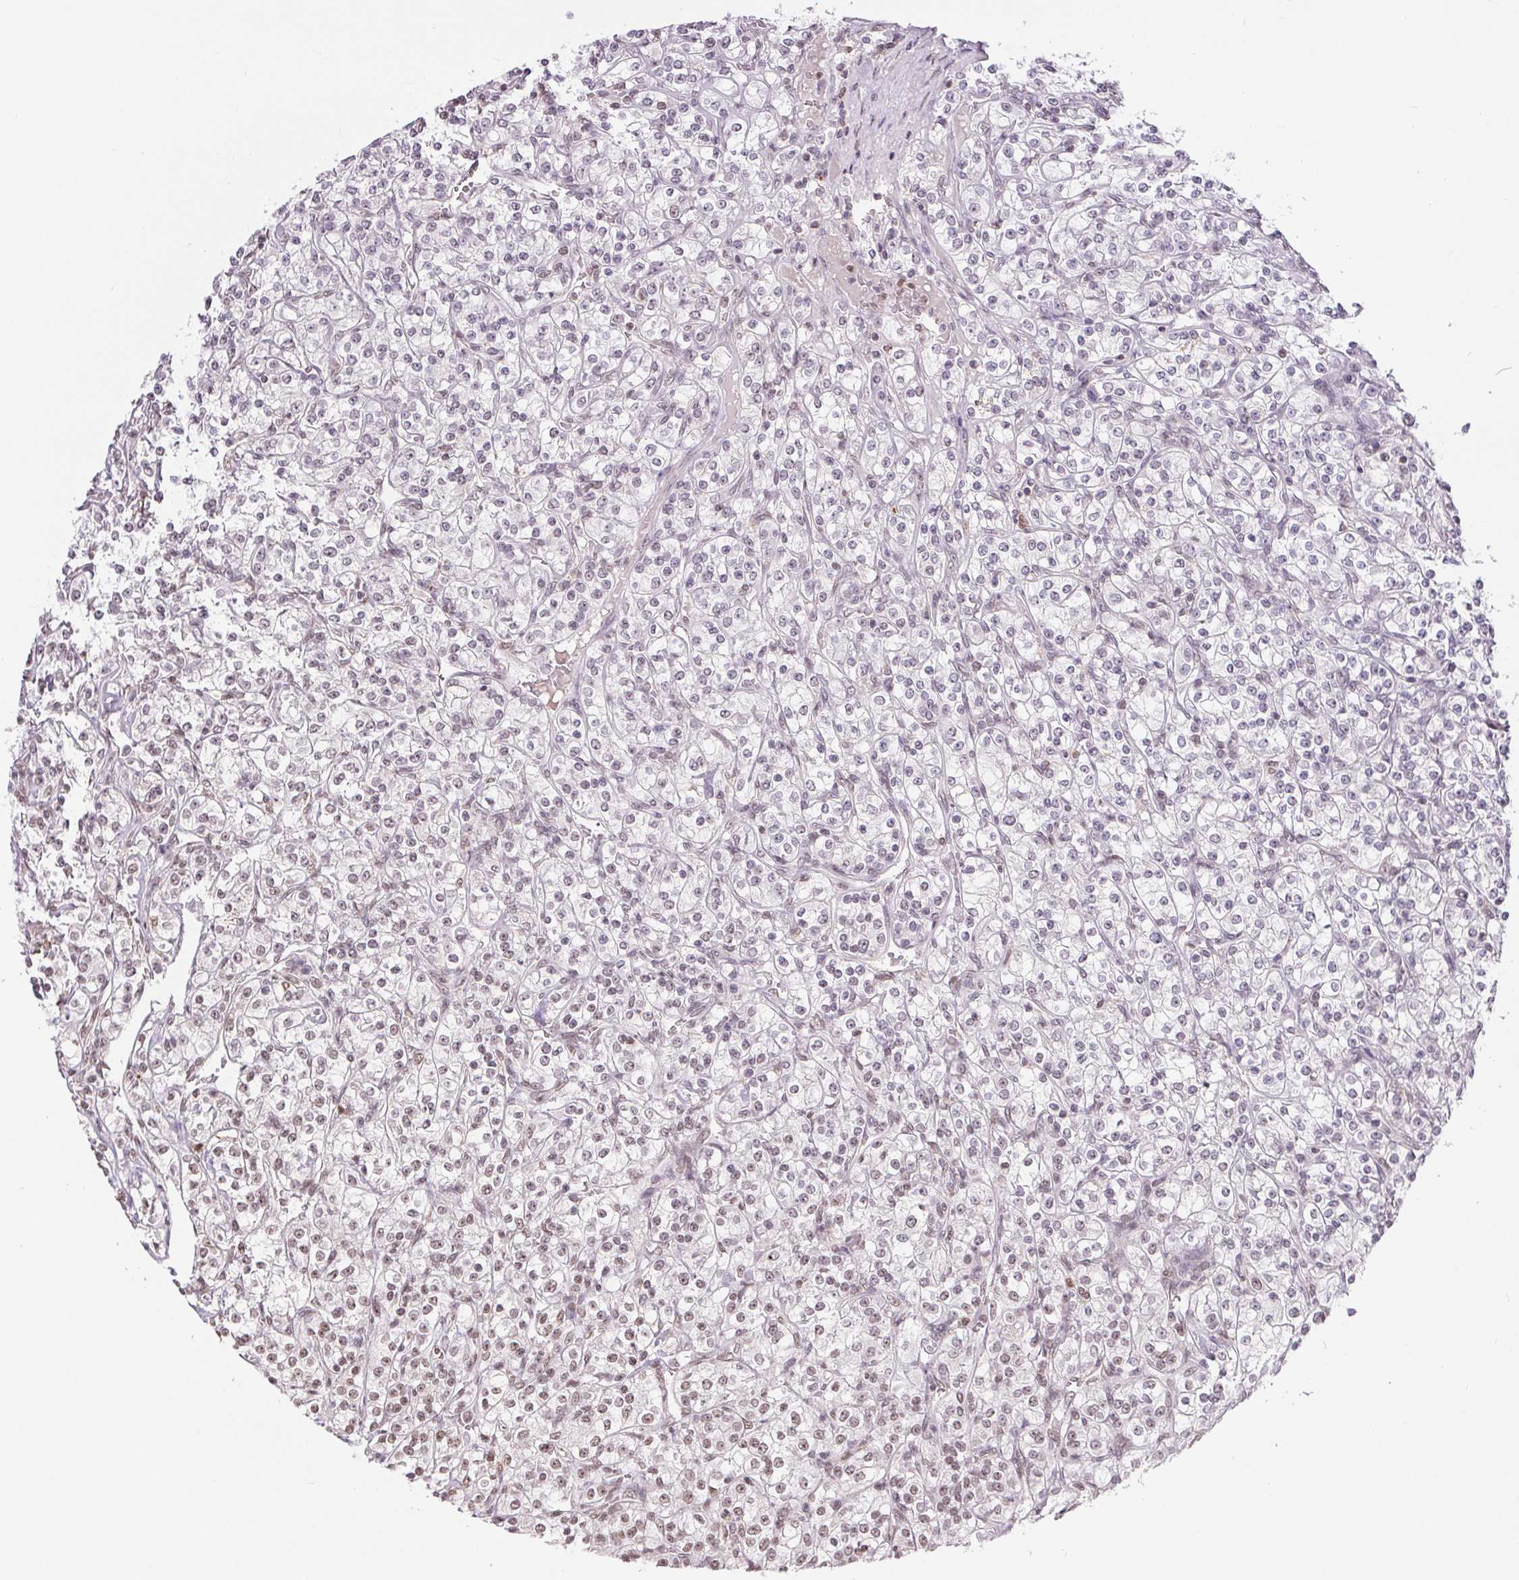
{"staining": {"intensity": "weak", "quantity": "<25%", "location": "nuclear"}, "tissue": "renal cancer", "cell_type": "Tumor cells", "image_type": "cancer", "snomed": [{"axis": "morphology", "description": "Adenocarcinoma, NOS"}, {"axis": "topography", "description": "Kidney"}], "caption": "There is no significant expression in tumor cells of renal adenocarcinoma.", "gene": "NFE2L1", "patient": {"sex": "male", "age": 77}}